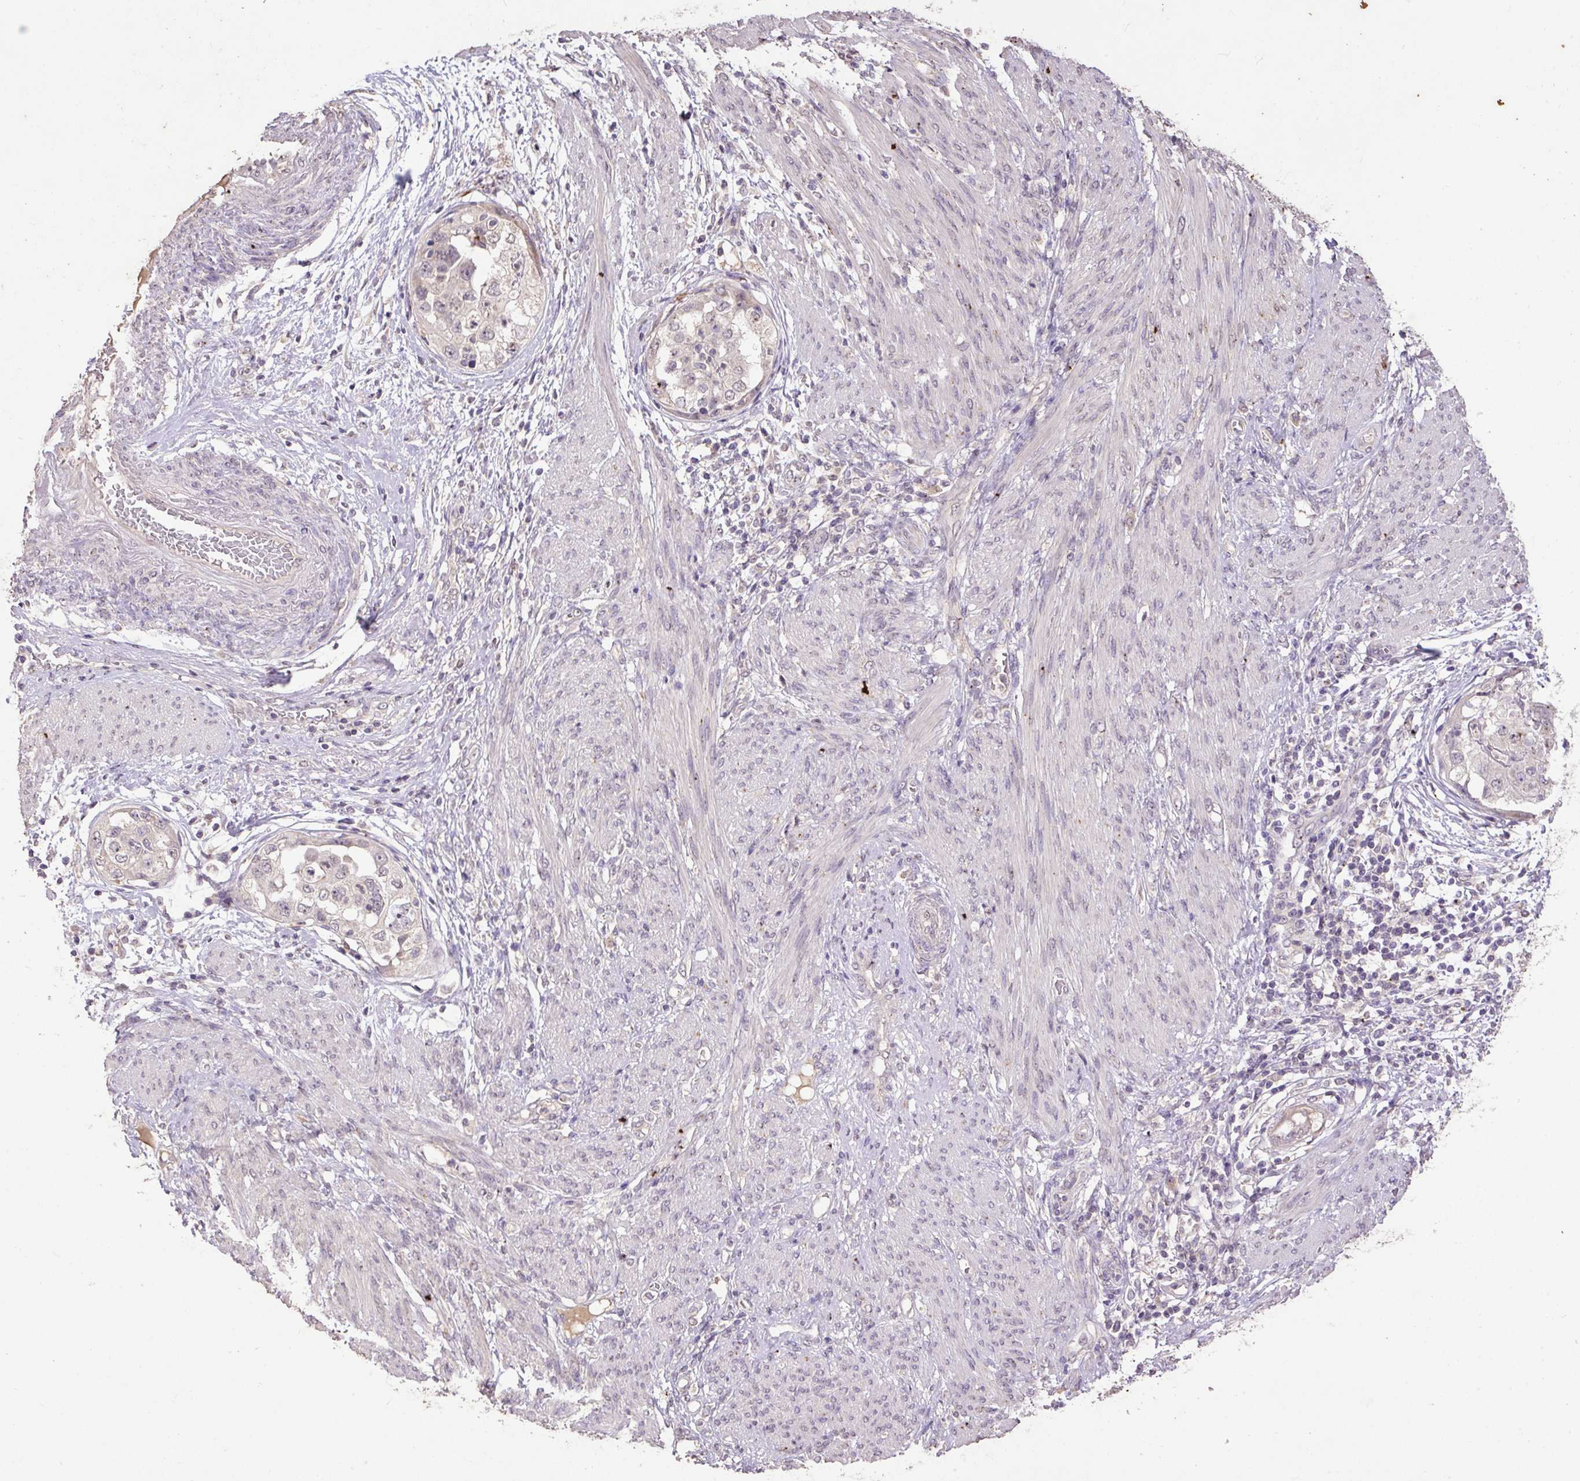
{"staining": {"intensity": "negative", "quantity": "none", "location": "none"}, "tissue": "endometrial cancer", "cell_type": "Tumor cells", "image_type": "cancer", "snomed": [{"axis": "morphology", "description": "Adenocarcinoma, NOS"}, {"axis": "topography", "description": "Endometrium"}], "caption": "A high-resolution photomicrograph shows IHC staining of endometrial adenocarcinoma, which demonstrates no significant positivity in tumor cells.", "gene": "LRTM2", "patient": {"sex": "female", "age": 85}}